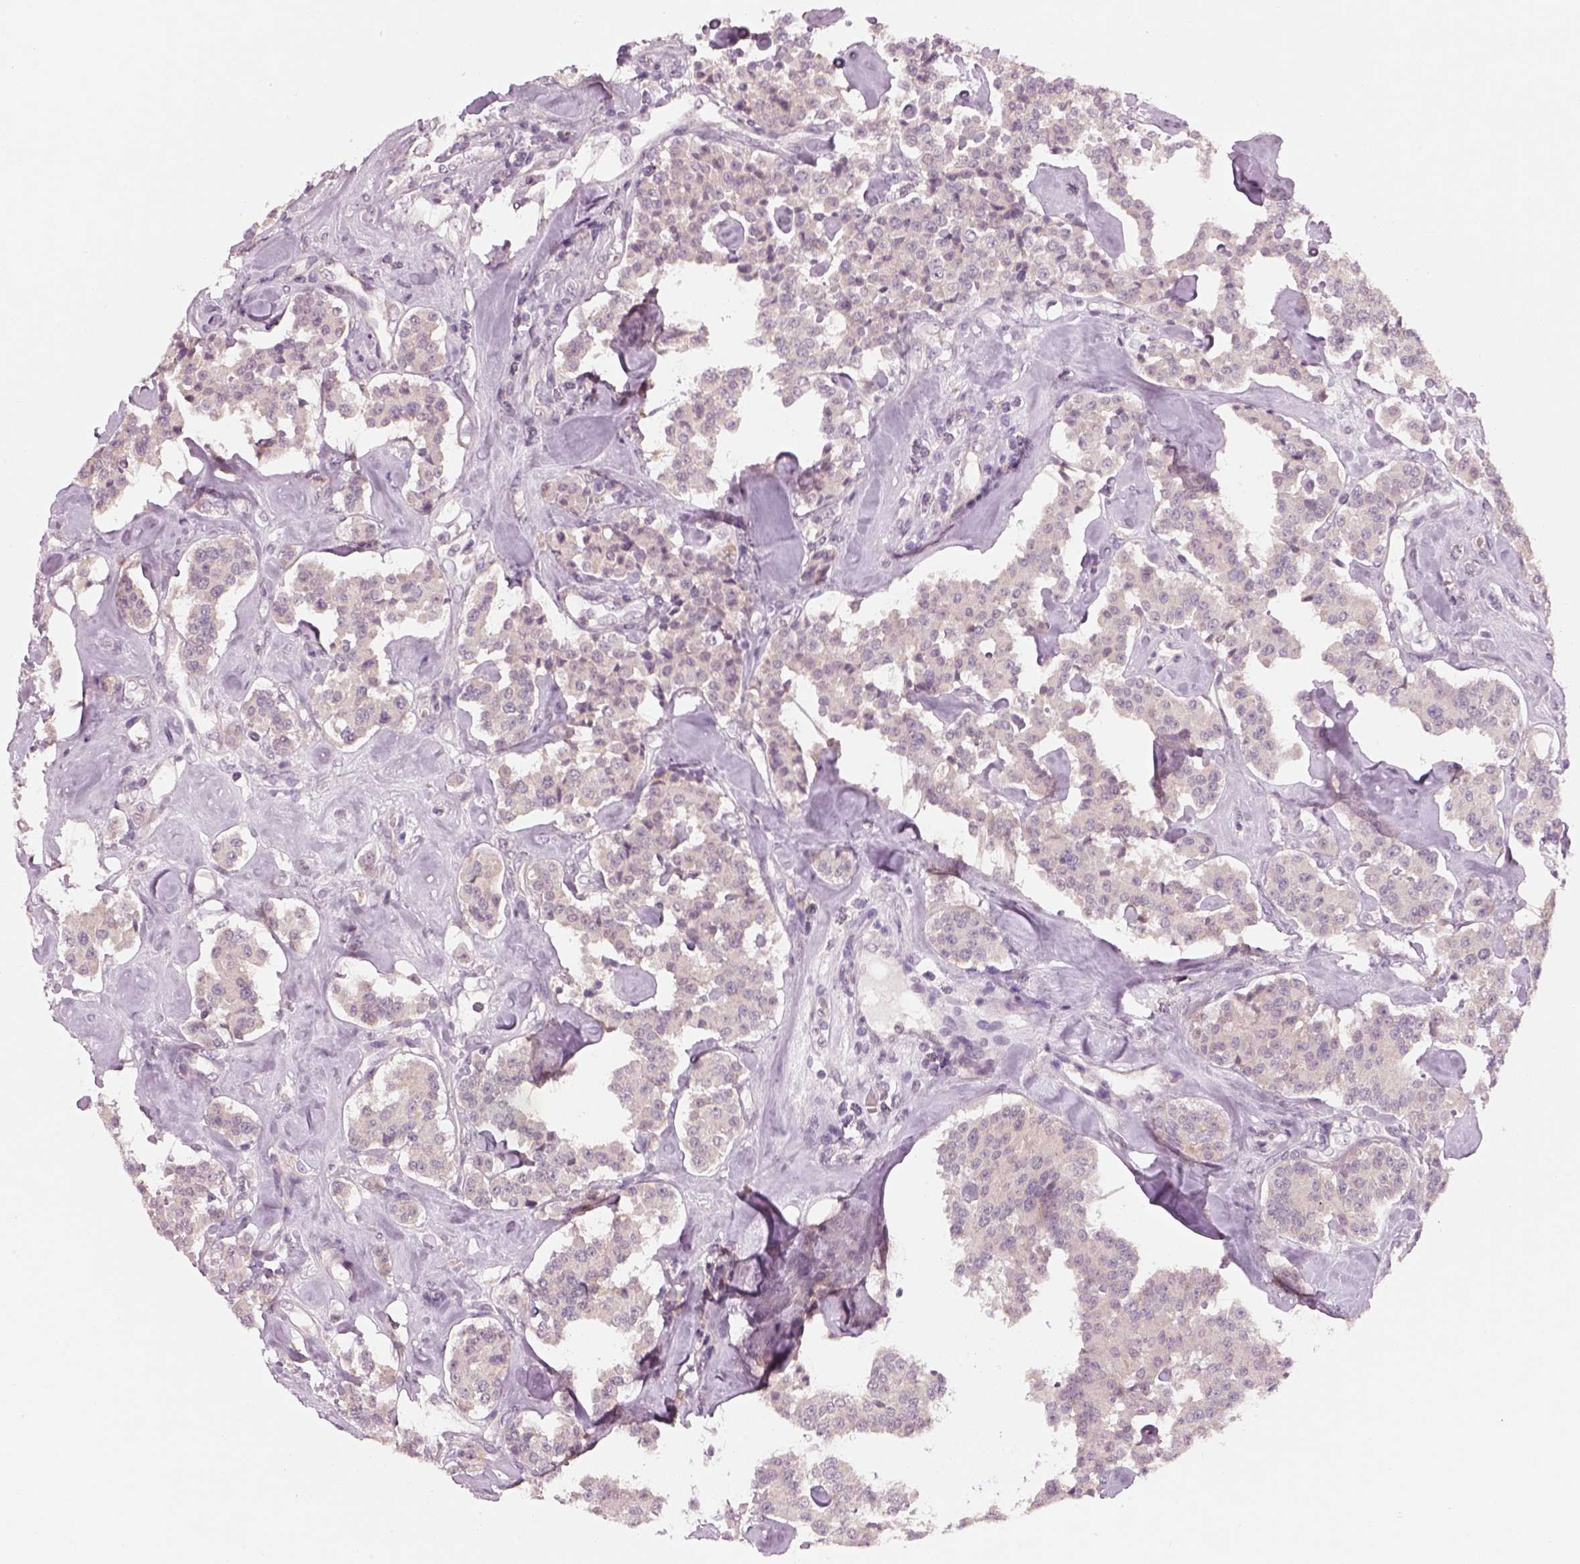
{"staining": {"intensity": "negative", "quantity": "none", "location": "none"}, "tissue": "carcinoid", "cell_type": "Tumor cells", "image_type": "cancer", "snomed": [{"axis": "morphology", "description": "Carcinoid, malignant, NOS"}, {"axis": "topography", "description": "Pancreas"}], "caption": "This is an IHC histopathology image of carcinoid (malignant). There is no positivity in tumor cells.", "gene": "GDNF", "patient": {"sex": "male", "age": 41}}